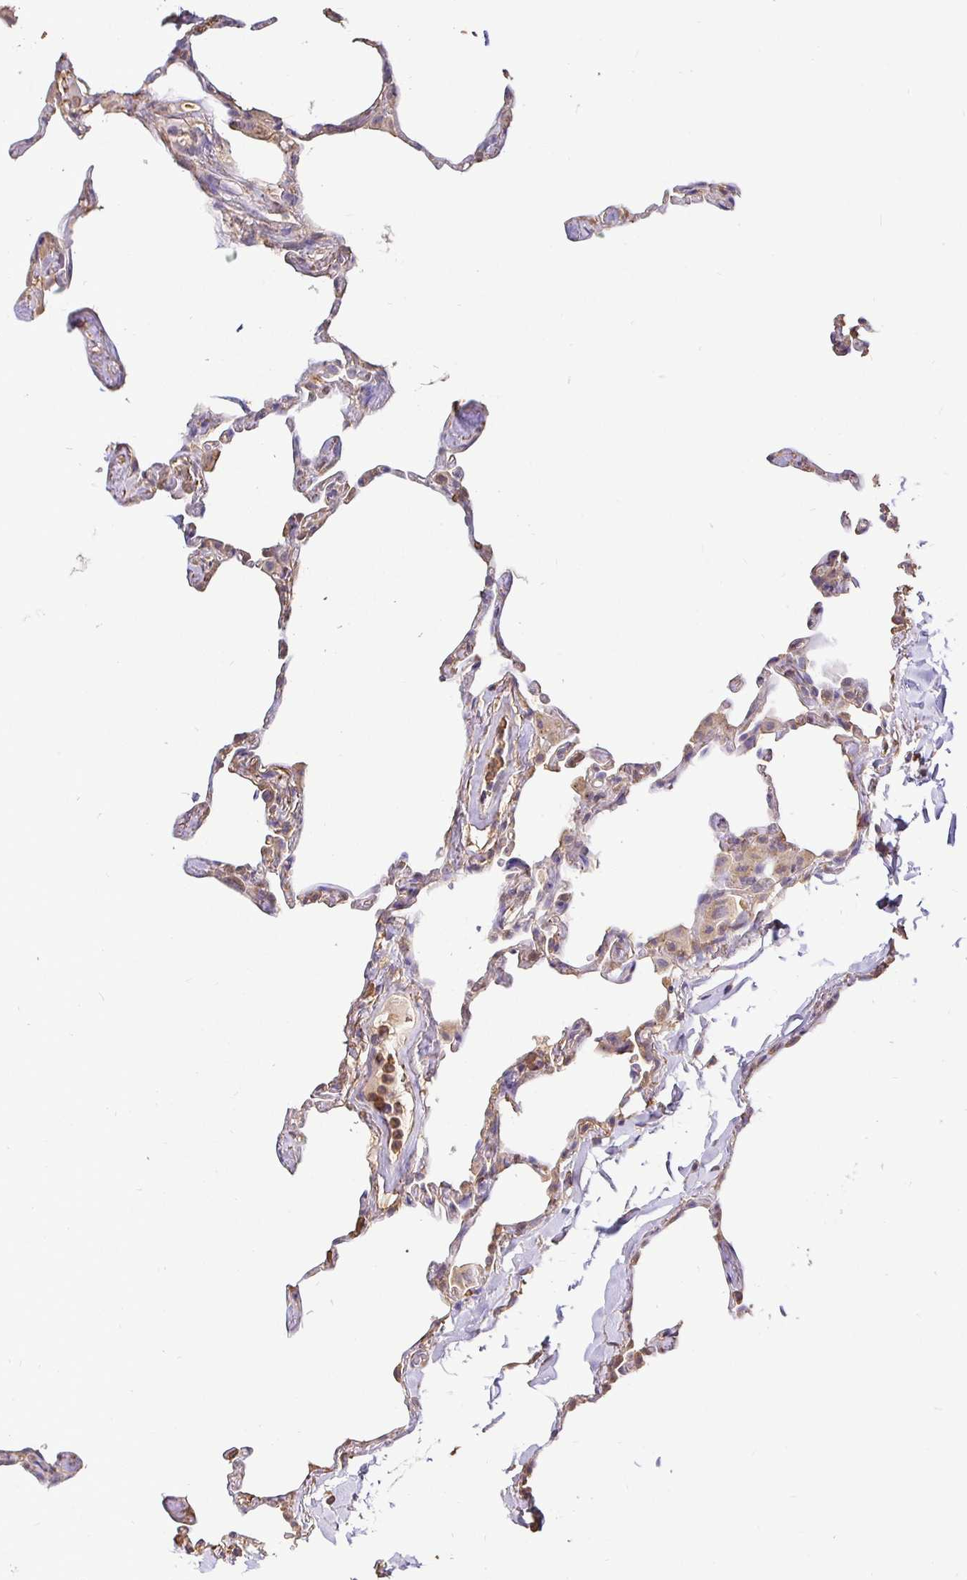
{"staining": {"intensity": "weak", "quantity": "25%-75%", "location": "cytoplasmic/membranous"}, "tissue": "lung", "cell_type": "Alveolar cells", "image_type": "normal", "snomed": [{"axis": "morphology", "description": "Normal tissue, NOS"}, {"axis": "topography", "description": "Lung"}], "caption": "This histopathology image exhibits normal lung stained with immunohistochemistry to label a protein in brown. The cytoplasmic/membranous of alveolar cells show weak positivity for the protein. Nuclei are counter-stained blue.", "gene": "MAPK8IP3", "patient": {"sex": "male", "age": 65}}